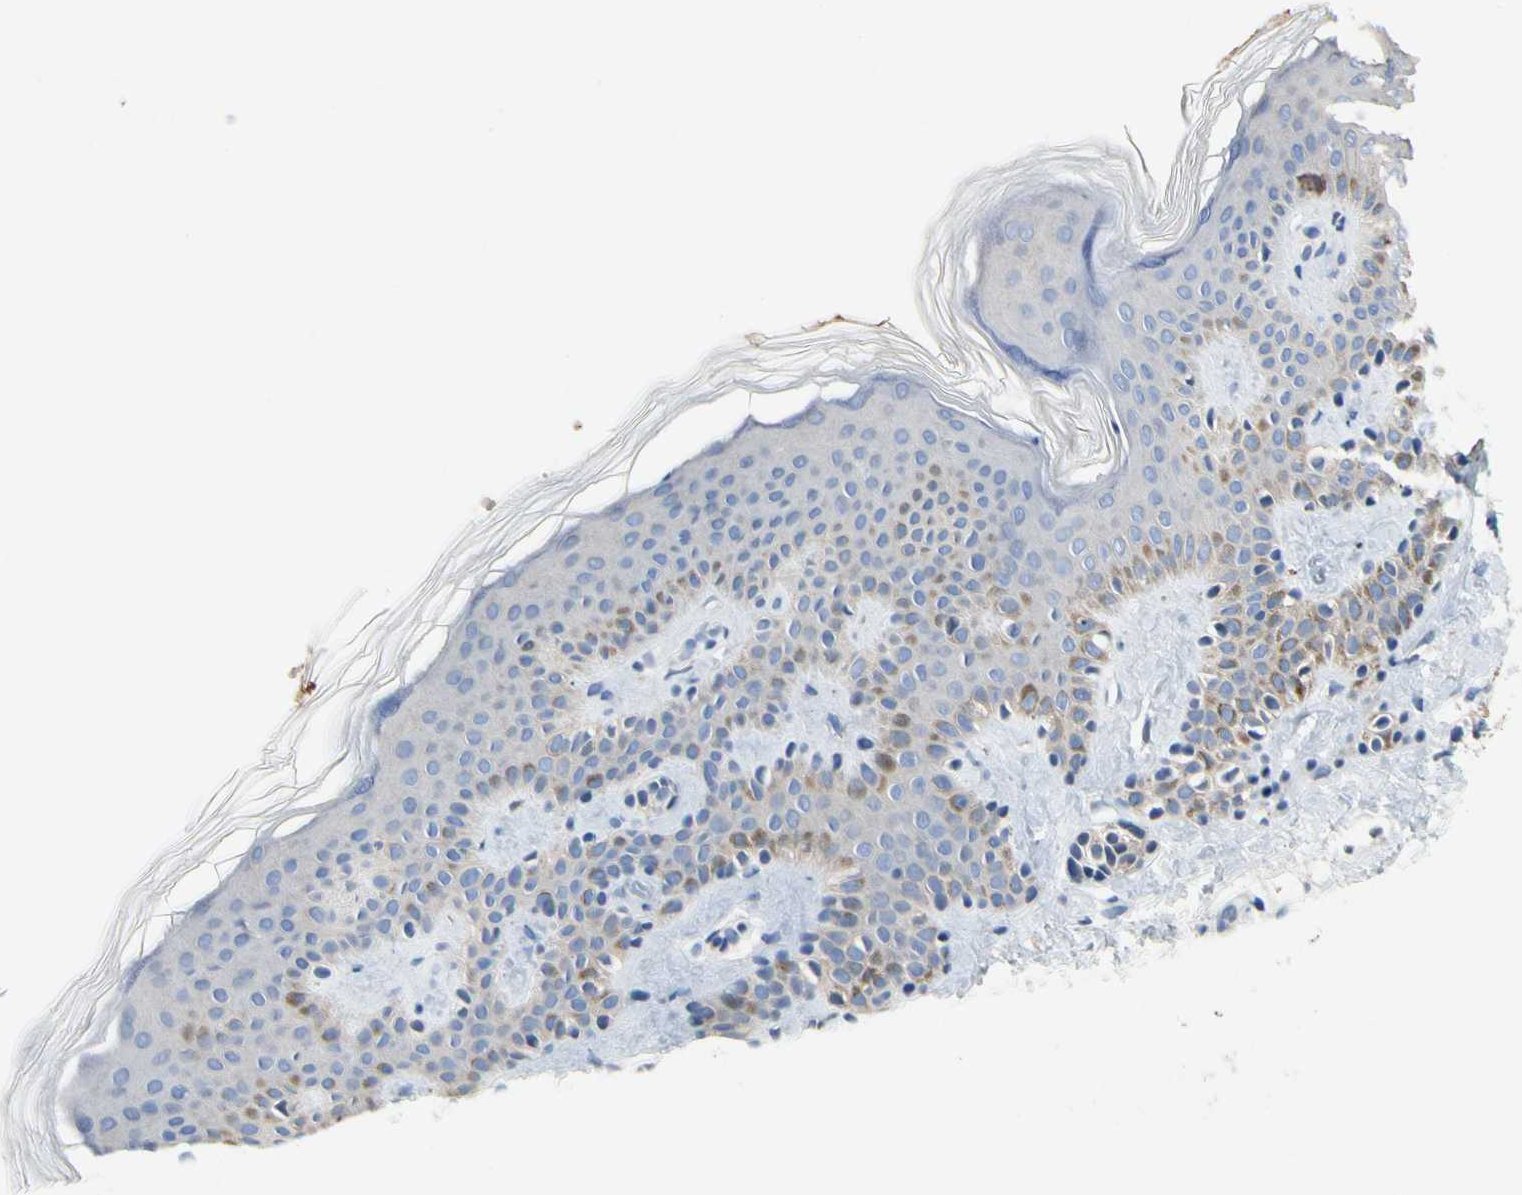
{"staining": {"intensity": "negative", "quantity": "none", "location": "none"}, "tissue": "skin", "cell_type": "Fibroblasts", "image_type": "normal", "snomed": [{"axis": "morphology", "description": "Normal tissue, NOS"}, {"axis": "topography", "description": "Skin"}], "caption": "Protein analysis of normal skin demonstrates no significant staining in fibroblasts. (DAB (3,3'-diaminobenzidine) immunohistochemistry with hematoxylin counter stain).", "gene": "ECRG4", "patient": {"sex": "male", "age": 16}}